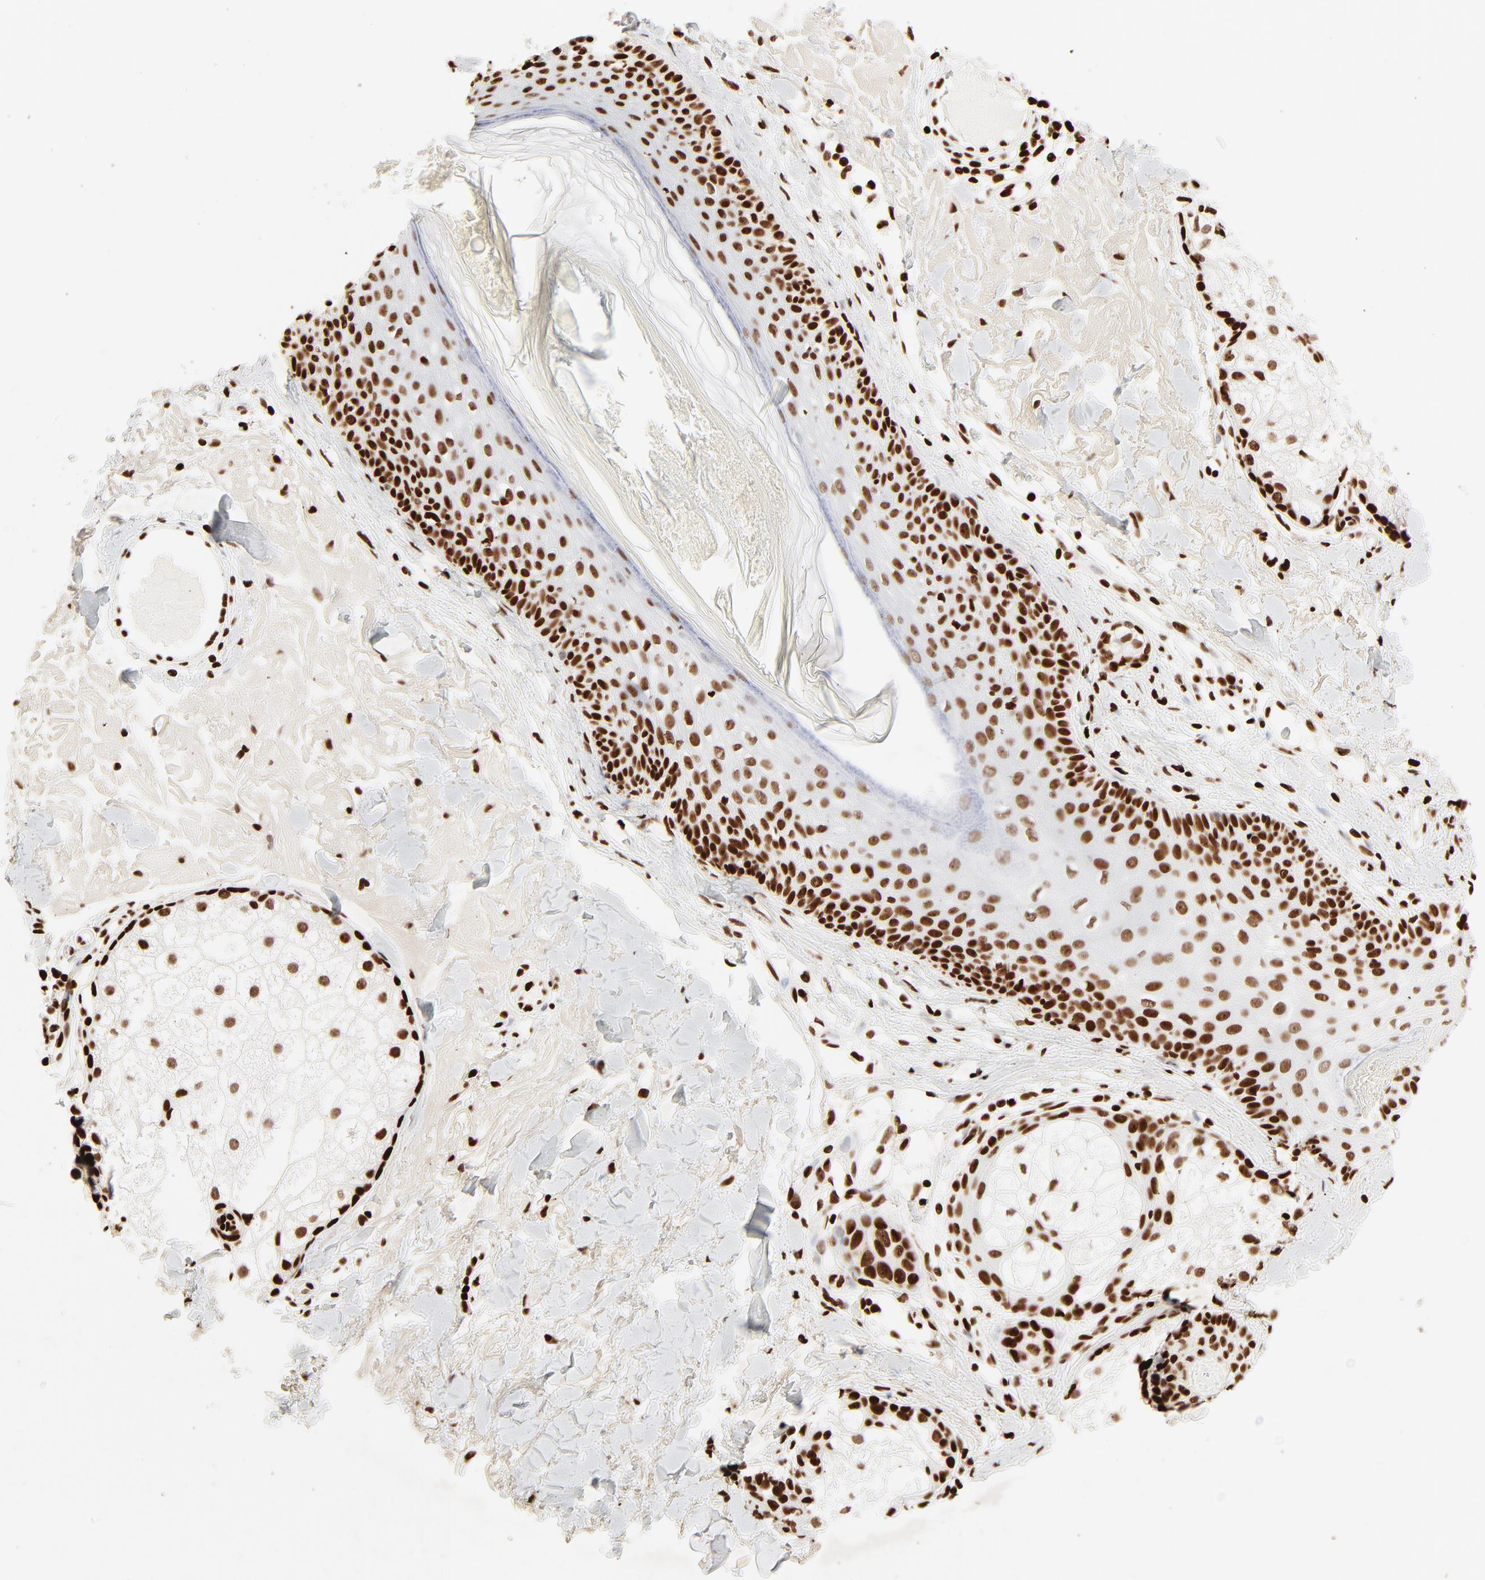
{"staining": {"intensity": "strong", "quantity": ">75%", "location": "nuclear"}, "tissue": "skin cancer", "cell_type": "Tumor cells", "image_type": "cancer", "snomed": [{"axis": "morphology", "description": "Basal cell carcinoma"}, {"axis": "topography", "description": "Skin"}], "caption": "IHC (DAB) staining of human basal cell carcinoma (skin) exhibits strong nuclear protein staining in about >75% of tumor cells.", "gene": "HMGB2", "patient": {"sex": "male", "age": 74}}